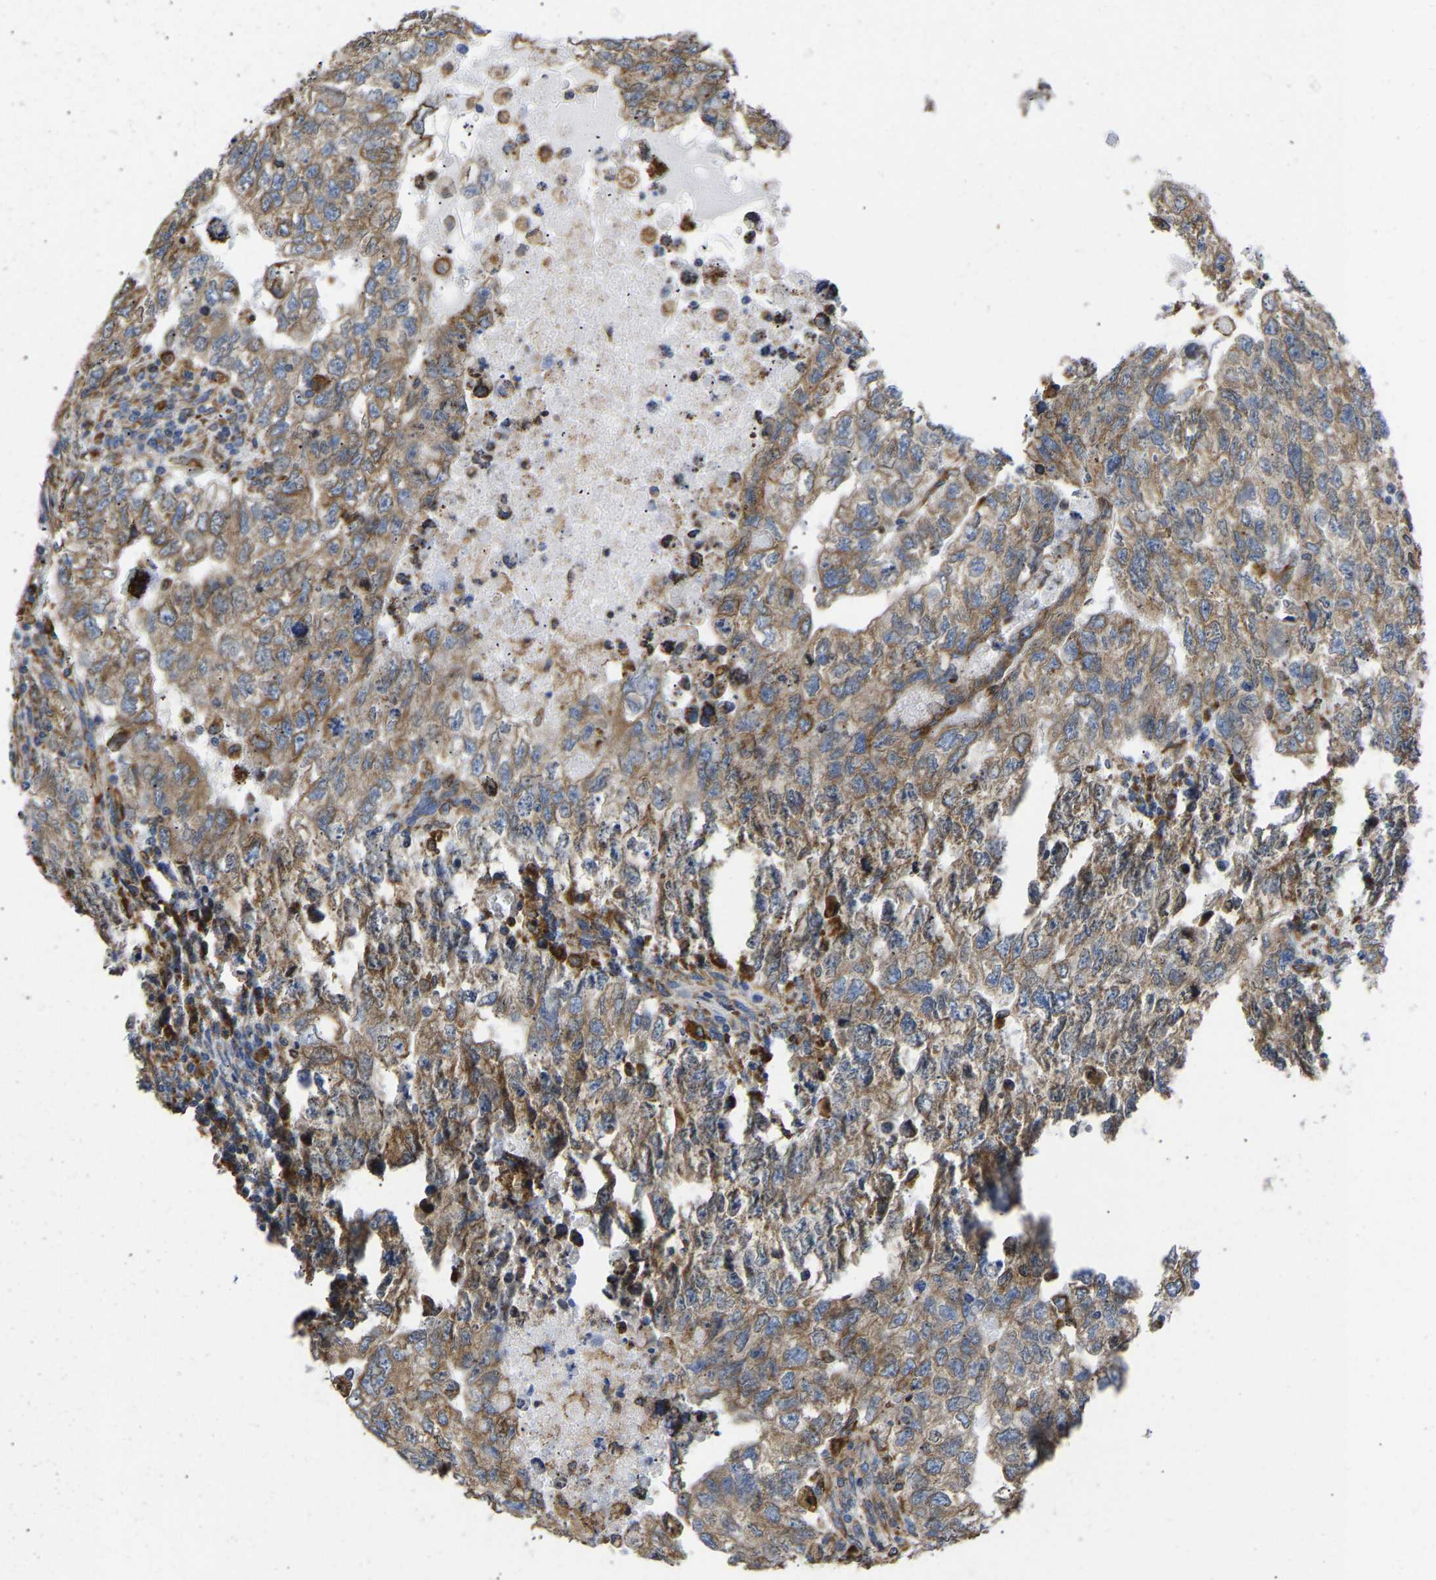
{"staining": {"intensity": "moderate", "quantity": ">75%", "location": "cytoplasmic/membranous"}, "tissue": "testis cancer", "cell_type": "Tumor cells", "image_type": "cancer", "snomed": [{"axis": "morphology", "description": "Carcinoma, Embryonal, NOS"}, {"axis": "topography", "description": "Testis"}], "caption": "Embryonal carcinoma (testis) was stained to show a protein in brown. There is medium levels of moderate cytoplasmic/membranous expression in approximately >75% of tumor cells.", "gene": "P4HB", "patient": {"sex": "male", "age": 36}}